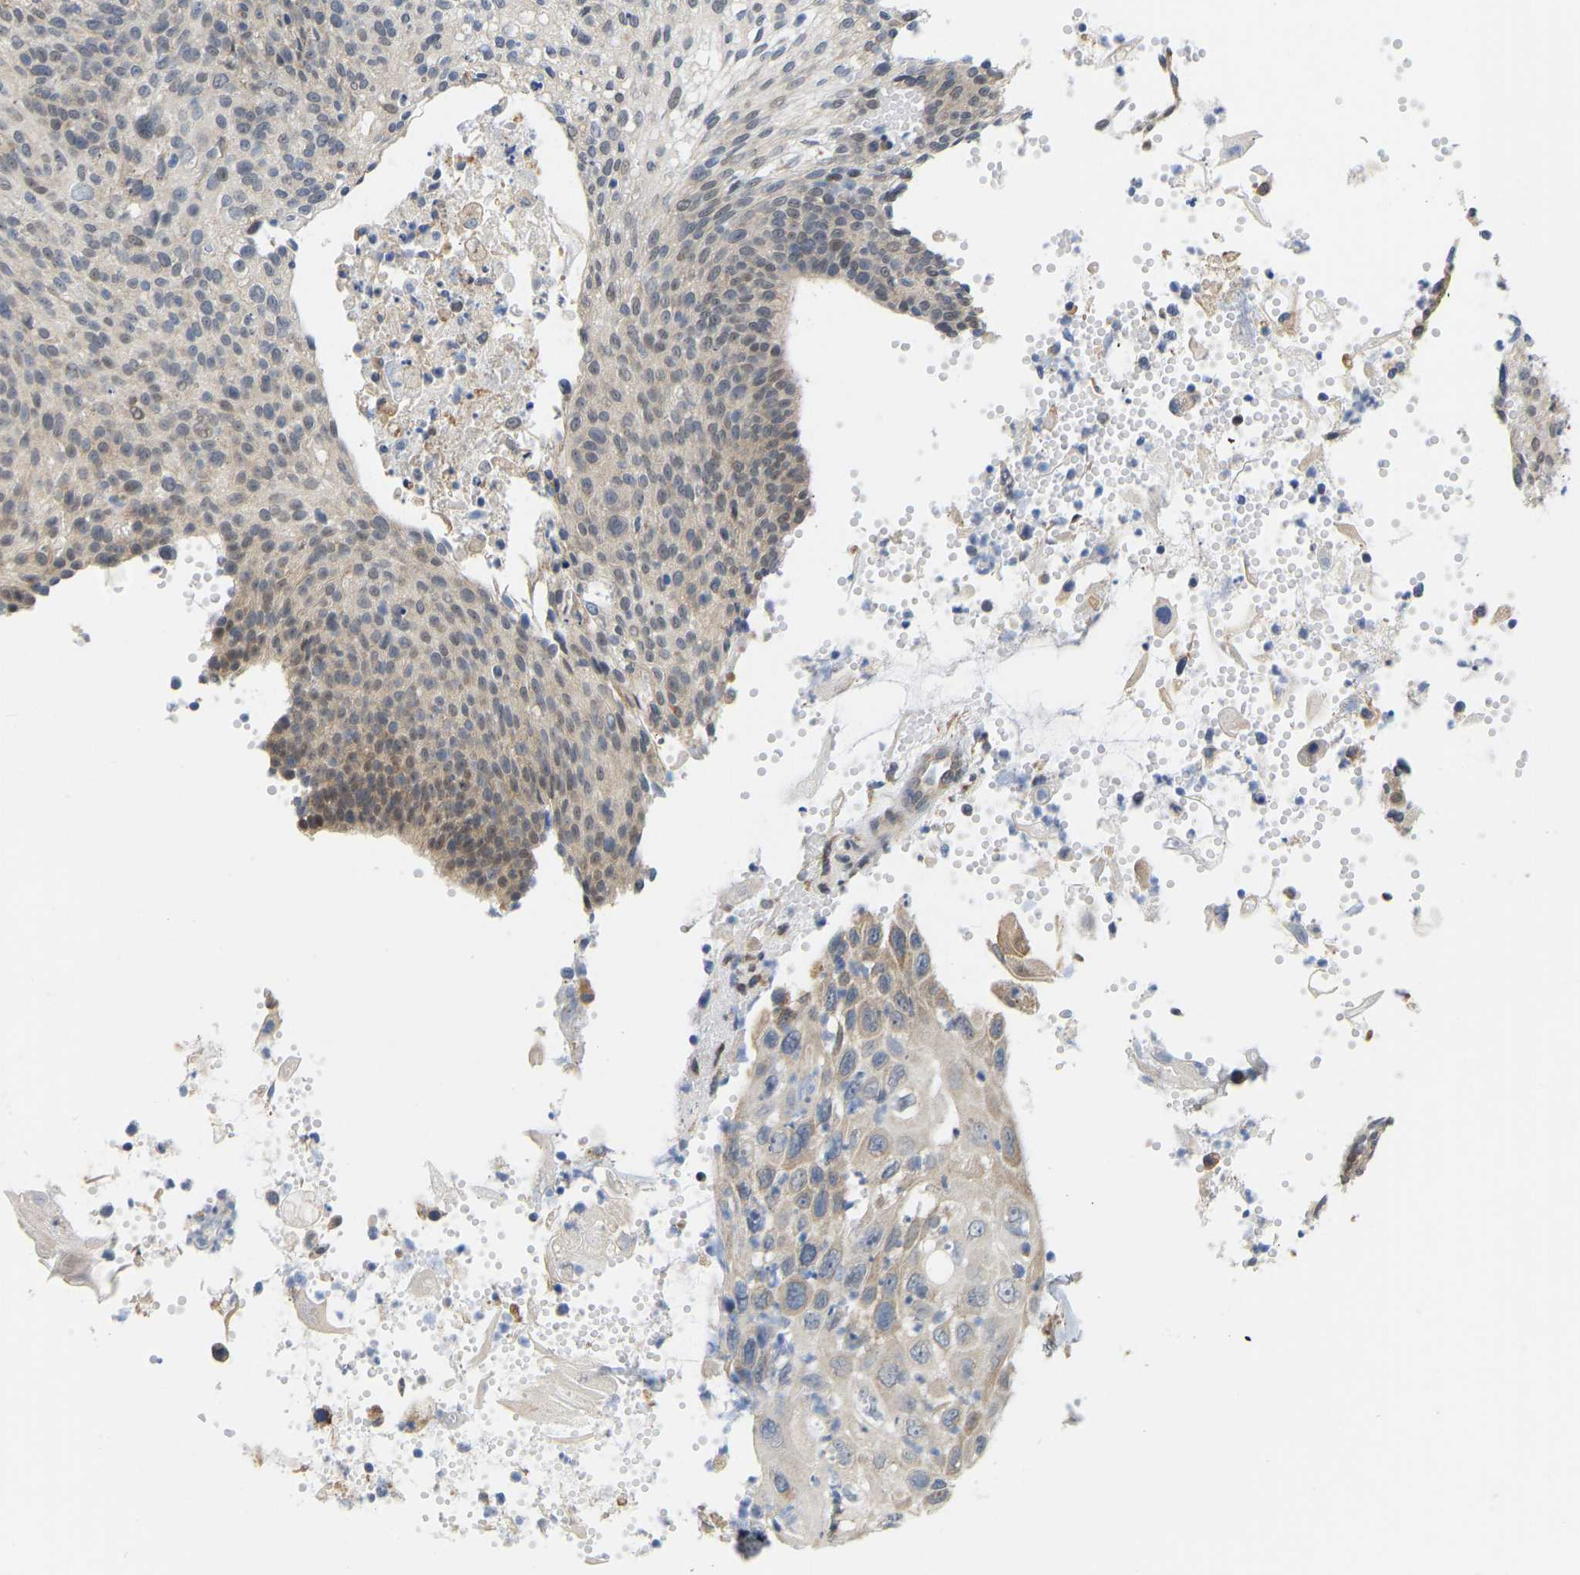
{"staining": {"intensity": "weak", "quantity": "<25%", "location": "cytoplasmic/membranous"}, "tissue": "cervical cancer", "cell_type": "Tumor cells", "image_type": "cancer", "snomed": [{"axis": "morphology", "description": "Squamous cell carcinoma, NOS"}, {"axis": "topography", "description": "Cervix"}], "caption": "IHC histopathology image of squamous cell carcinoma (cervical) stained for a protein (brown), which demonstrates no positivity in tumor cells.", "gene": "BEND3", "patient": {"sex": "female", "age": 70}}